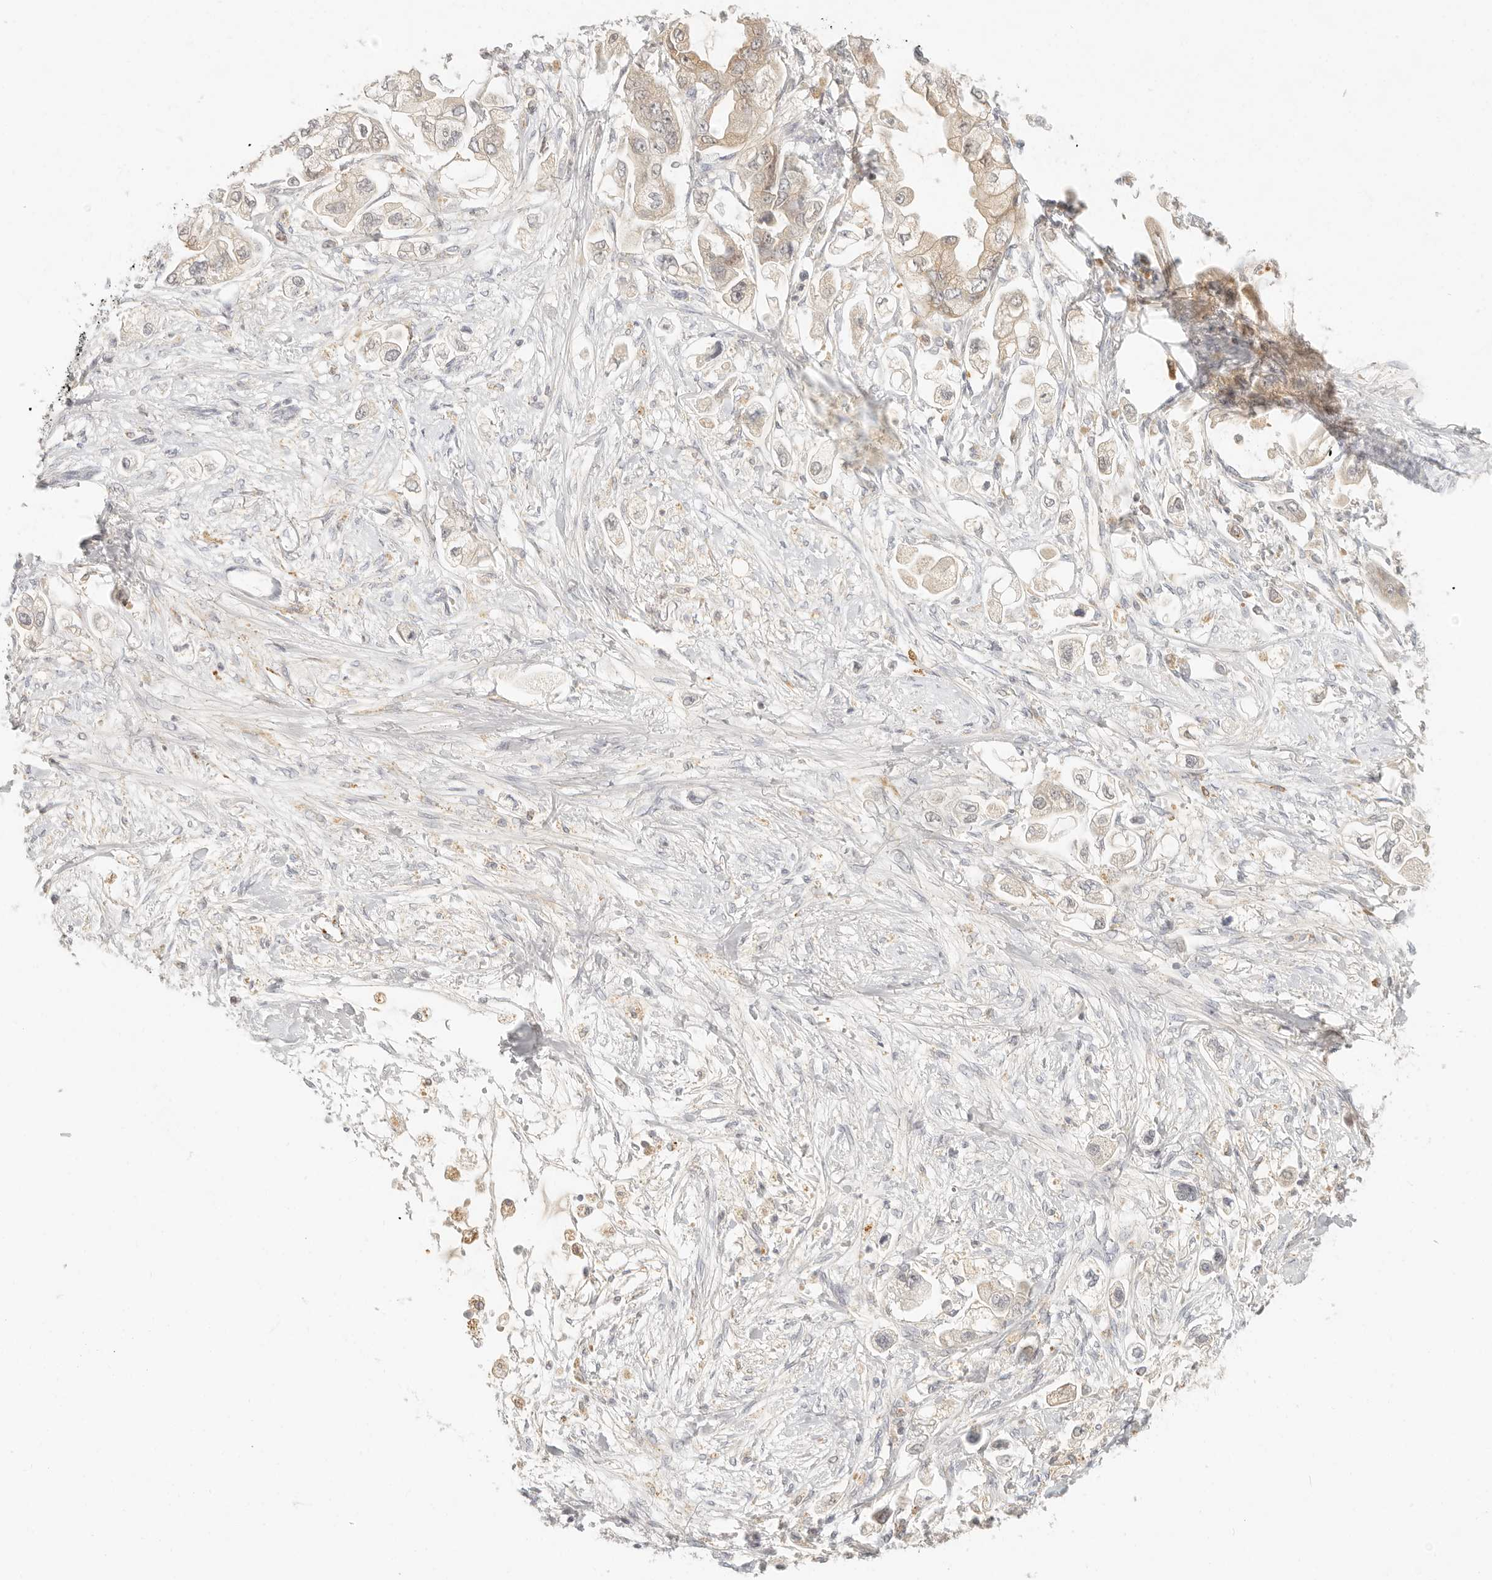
{"staining": {"intensity": "weak", "quantity": "<25%", "location": "cytoplasmic/membranous"}, "tissue": "stomach cancer", "cell_type": "Tumor cells", "image_type": "cancer", "snomed": [{"axis": "morphology", "description": "Adenocarcinoma, NOS"}, {"axis": "topography", "description": "Stomach"}], "caption": "There is no significant staining in tumor cells of adenocarcinoma (stomach).", "gene": "RNASET2", "patient": {"sex": "male", "age": 62}}